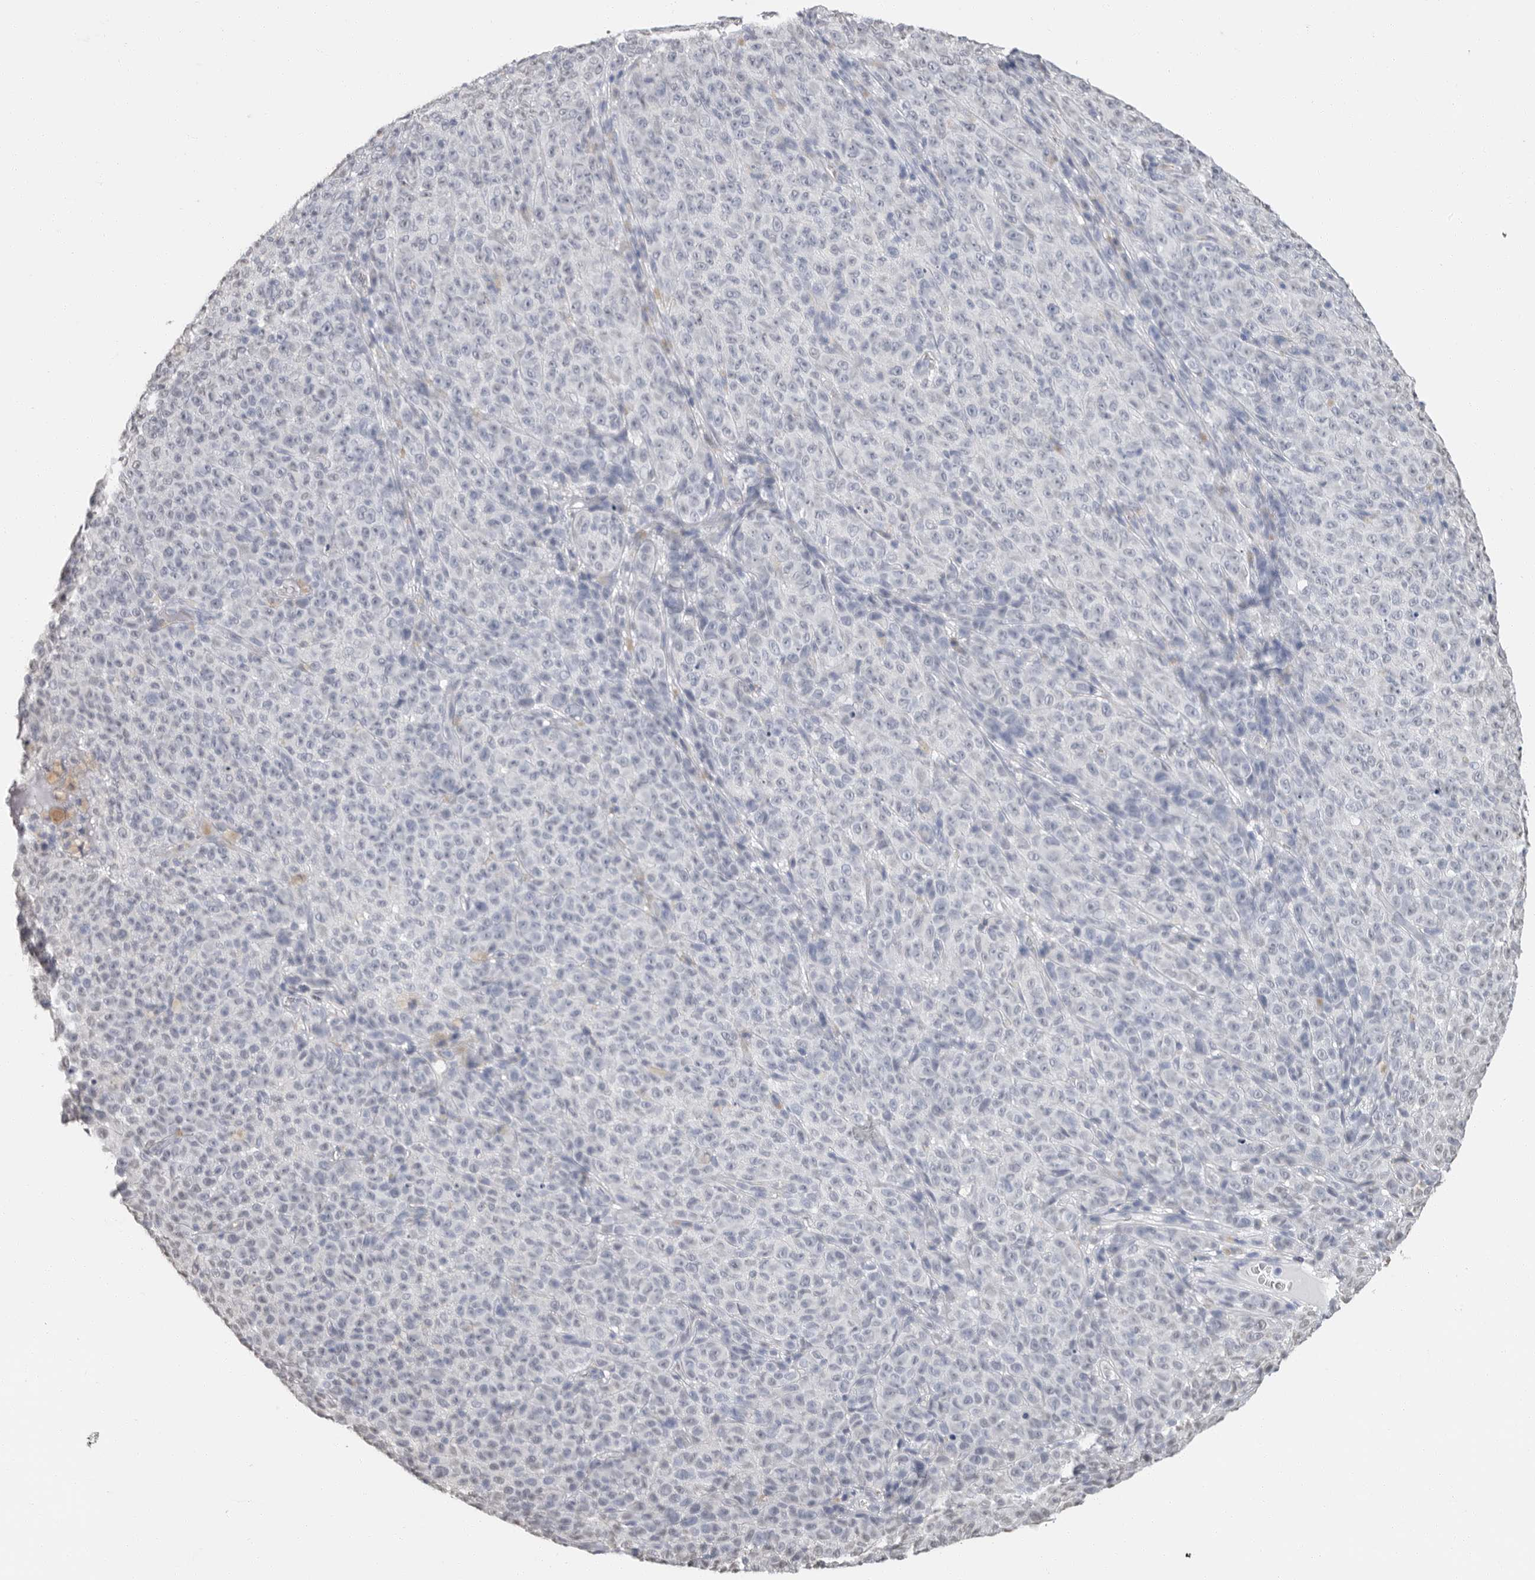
{"staining": {"intensity": "negative", "quantity": "none", "location": "none"}, "tissue": "melanoma", "cell_type": "Tumor cells", "image_type": "cancer", "snomed": [{"axis": "morphology", "description": "Malignant melanoma, NOS"}, {"axis": "topography", "description": "Skin"}], "caption": "This is a photomicrograph of immunohistochemistry (IHC) staining of malignant melanoma, which shows no staining in tumor cells.", "gene": "ARHGEF10", "patient": {"sex": "female", "age": 82}}